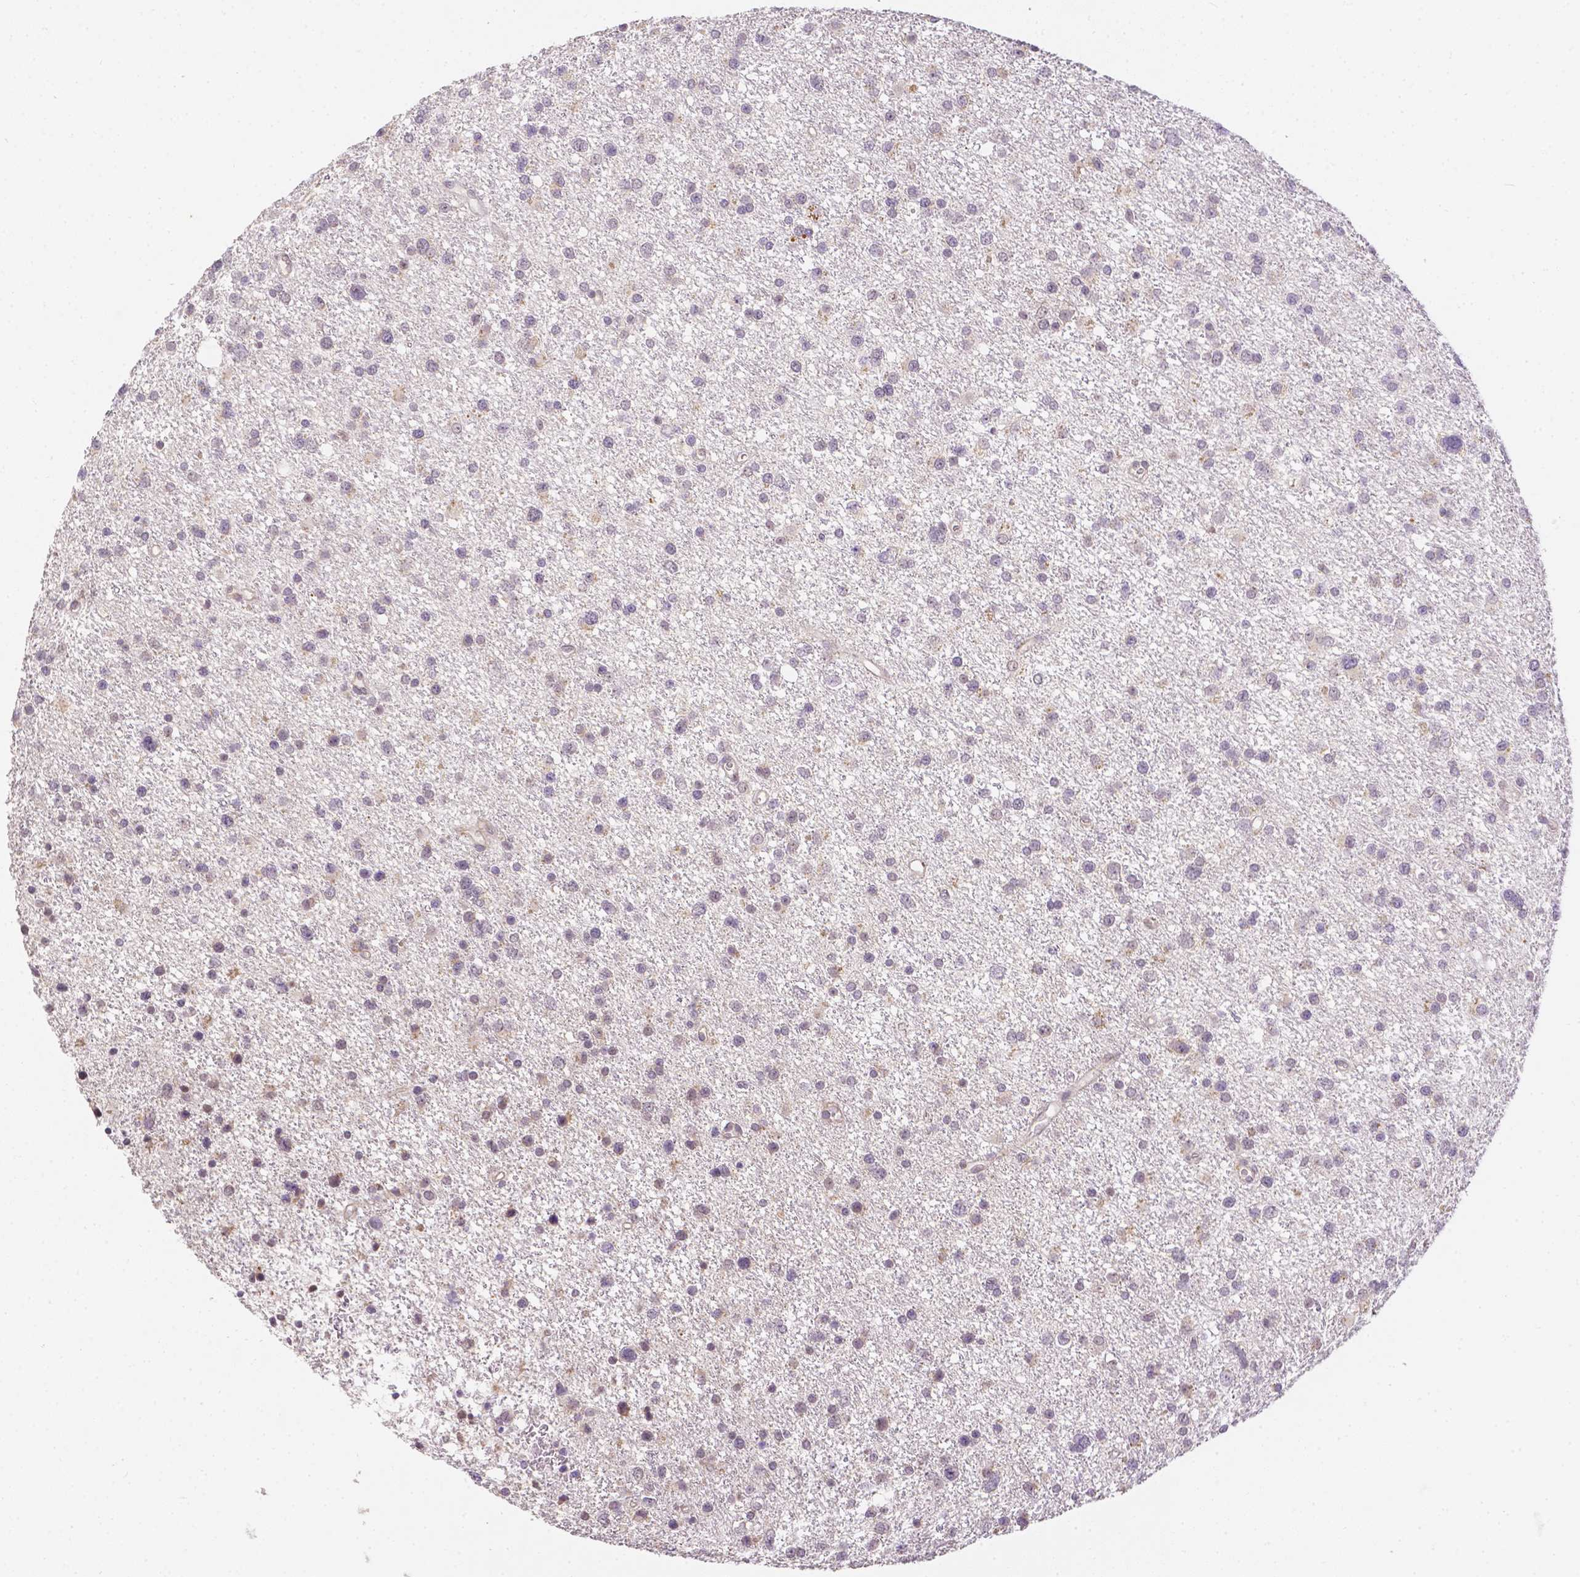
{"staining": {"intensity": "negative", "quantity": "none", "location": "none"}, "tissue": "glioma", "cell_type": "Tumor cells", "image_type": "cancer", "snomed": [{"axis": "morphology", "description": "Glioma, malignant, Low grade"}, {"axis": "topography", "description": "Brain"}], "caption": "IHC micrograph of malignant glioma (low-grade) stained for a protein (brown), which reveals no staining in tumor cells. (DAB immunohistochemistry with hematoxylin counter stain).", "gene": "ZNF280B", "patient": {"sex": "female", "age": 55}}